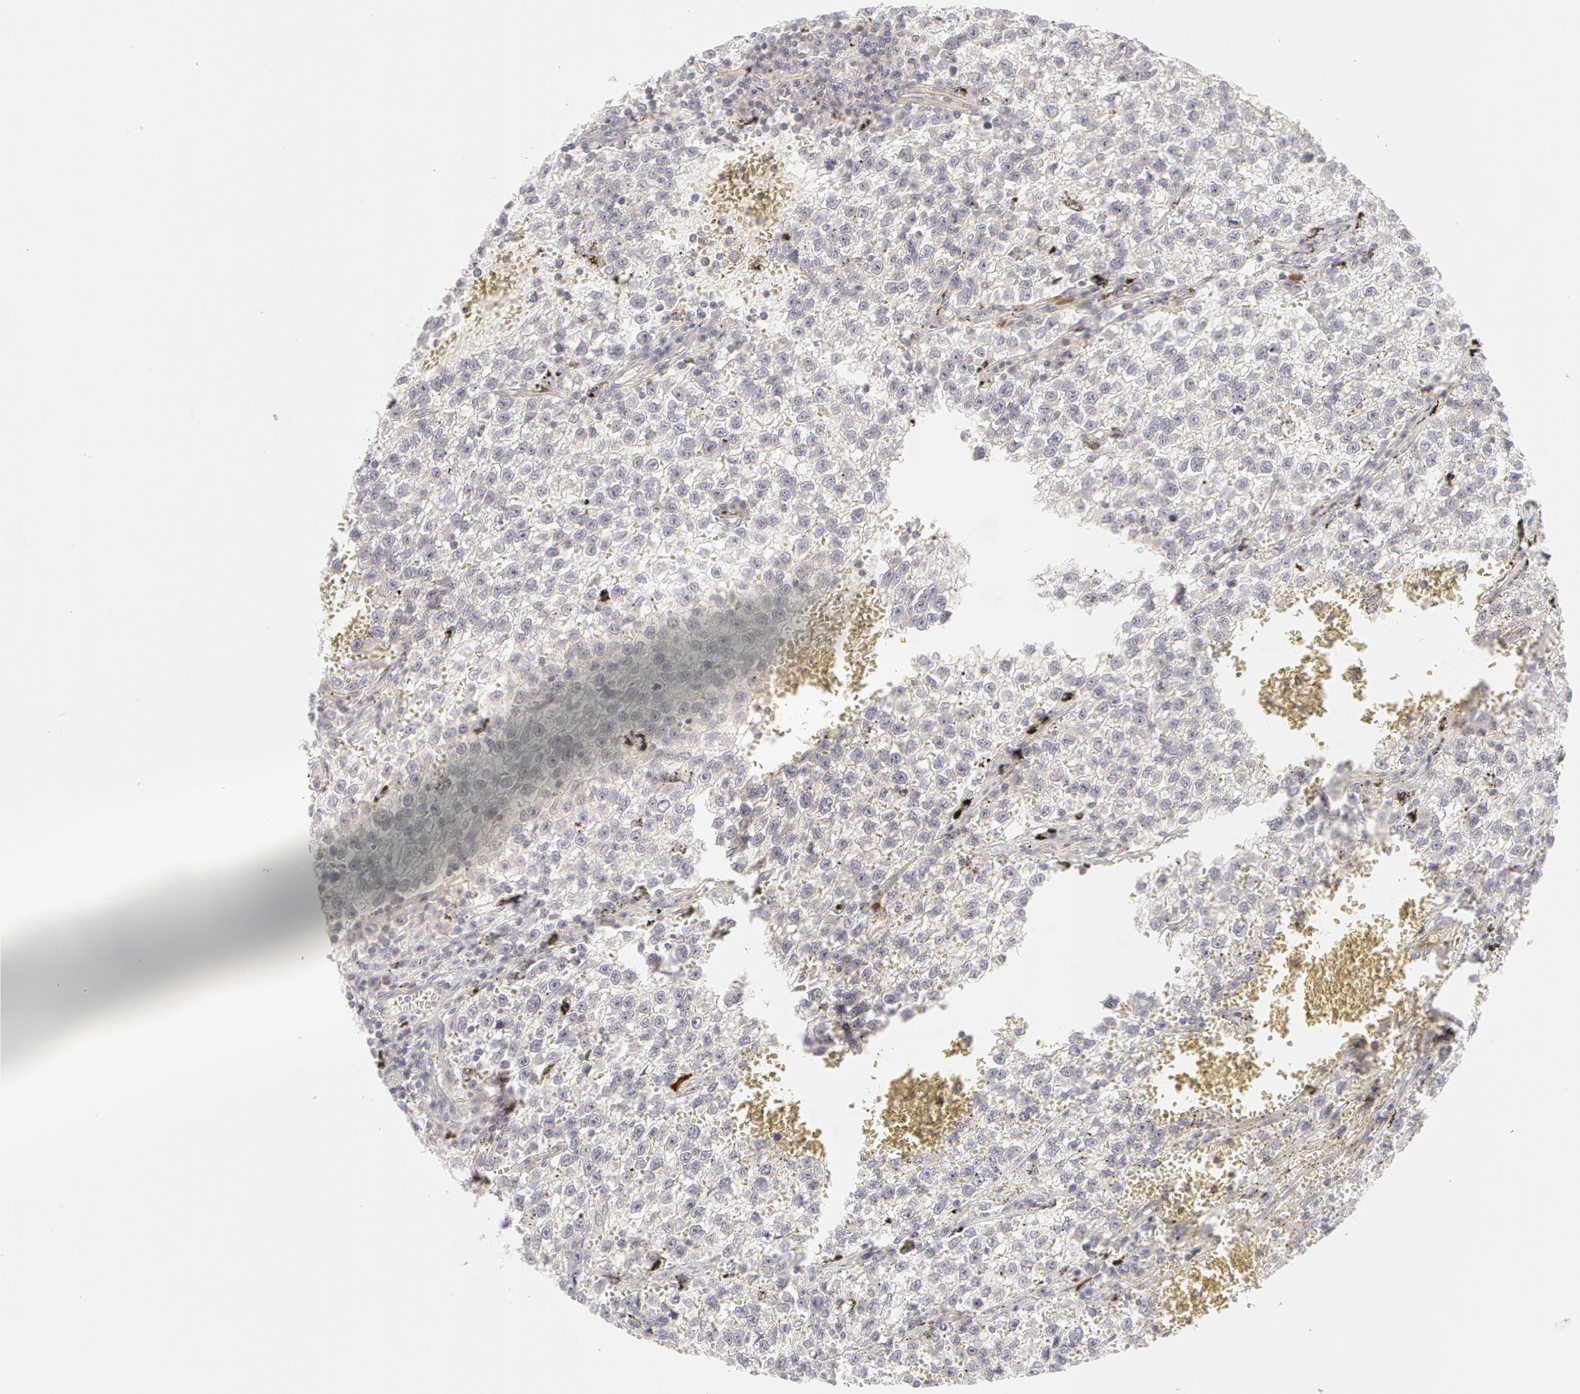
{"staining": {"intensity": "weak", "quantity": "25%-75%", "location": "cytoplasmic/membranous"}, "tissue": "testis cancer", "cell_type": "Tumor cells", "image_type": "cancer", "snomed": [{"axis": "morphology", "description": "Seminoma, NOS"}, {"axis": "topography", "description": "Testis"}], "caption": "Human testis seminoma stained with a brown dye reveals weak cytoplasmic/membranous positive positivity in approximately 25%-75% of tumor cells.", "gene": "ABCB1", "patient": {"sex": "male", "age": 35}}